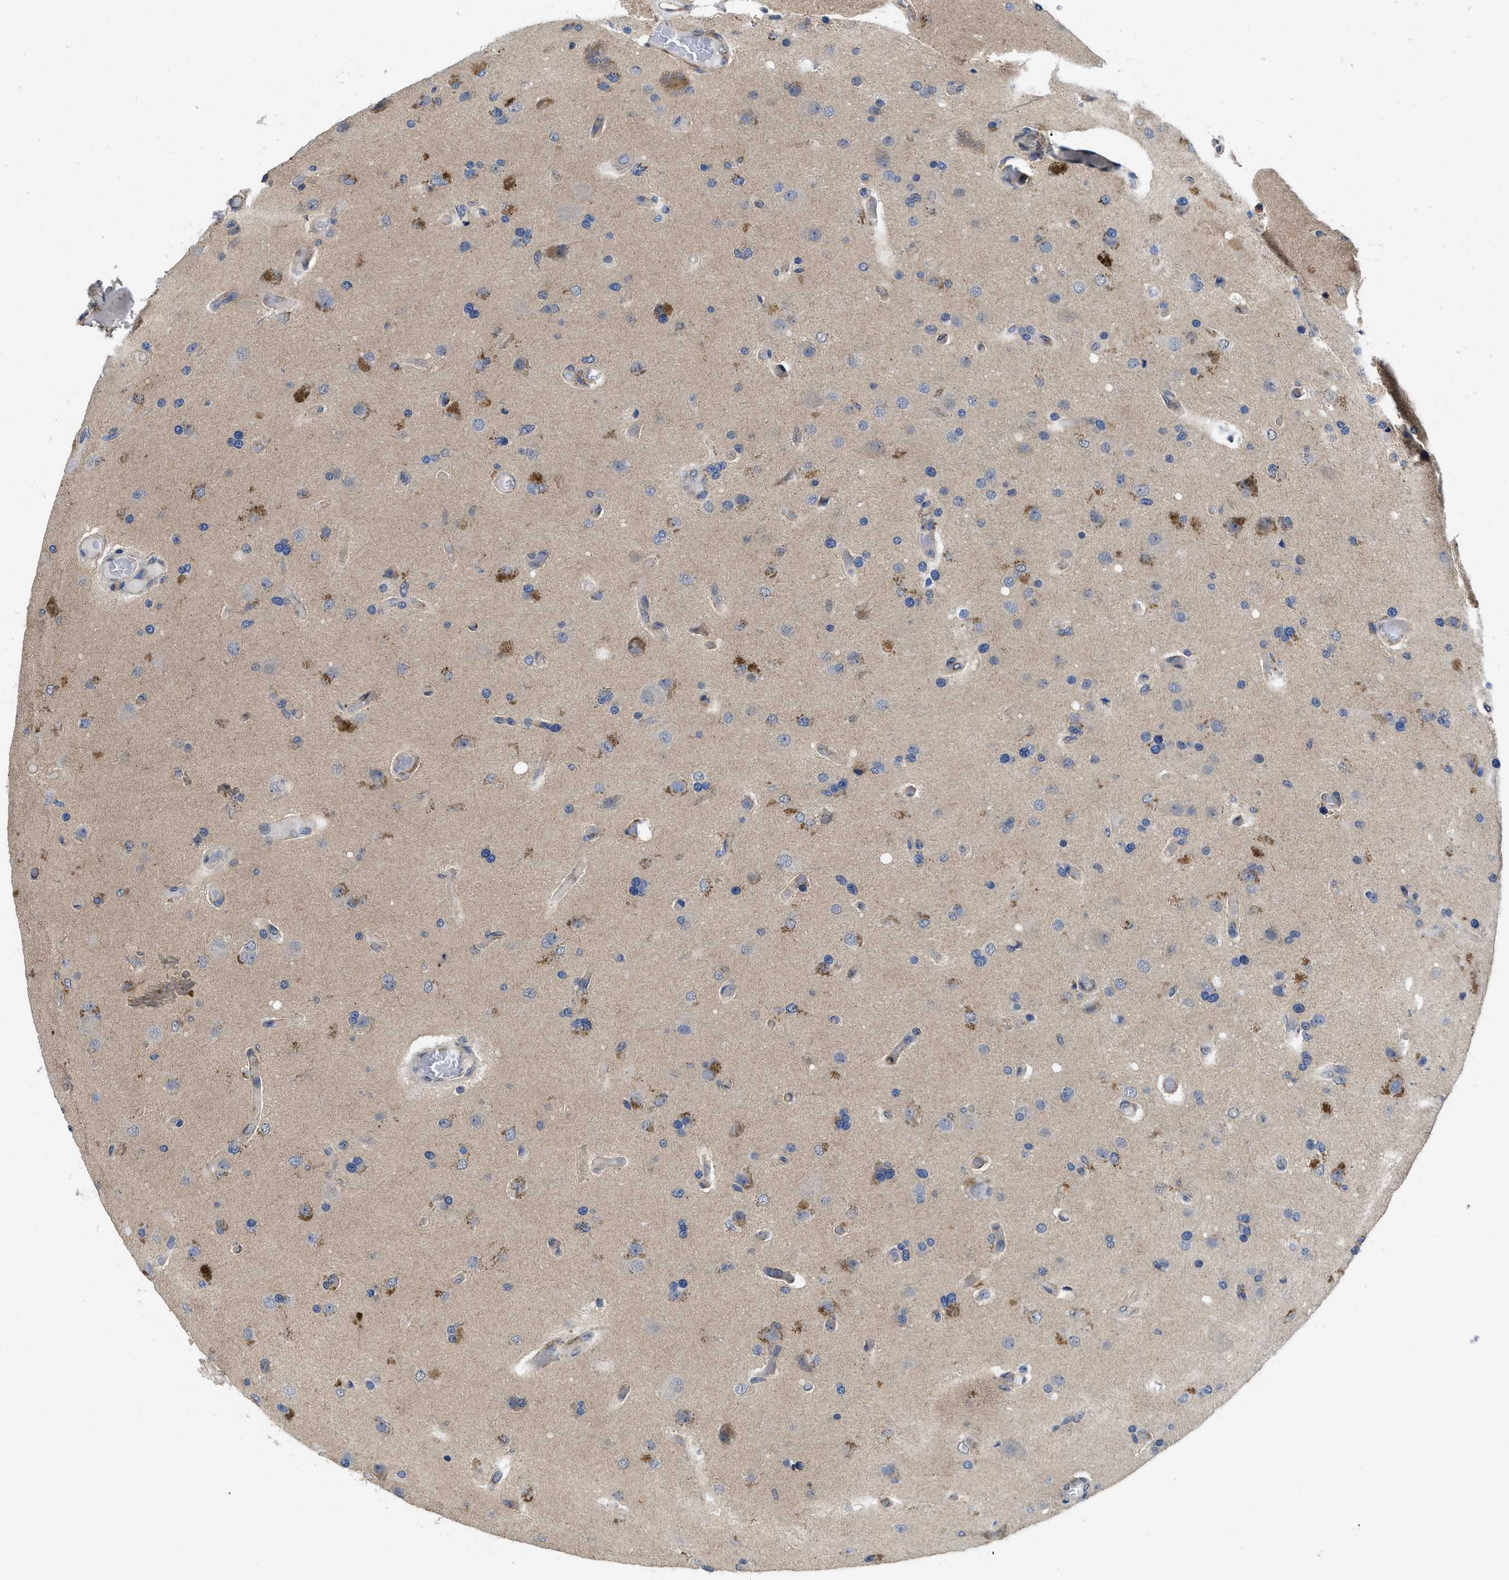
{"staining": {"intensity": "negative", "quantity": "none", "location": "none"}, "tissue": "glioma", "cell_type": "Tumor cells", "image_type": "cancer", "snomed": [{"axis": "morphology", "description": "Normal tissue, NOS"}, {"axis": "morphology", "description": "Glioma, malignant, High grade"}, {"axis": "topography", "description": "Cerebral cortex"}], "caption": "IHC photomicrograph of human glioma stained for a protein (brown), which shows no positivity in tumor cells. The staining was performed using DAB to visualize the protein expression in brown, while the nuclei were stained in blue with hematoxylin (Magnification: 20x).", "gene": "PKD2", "patient": {"sex": "male", "age": 77}}